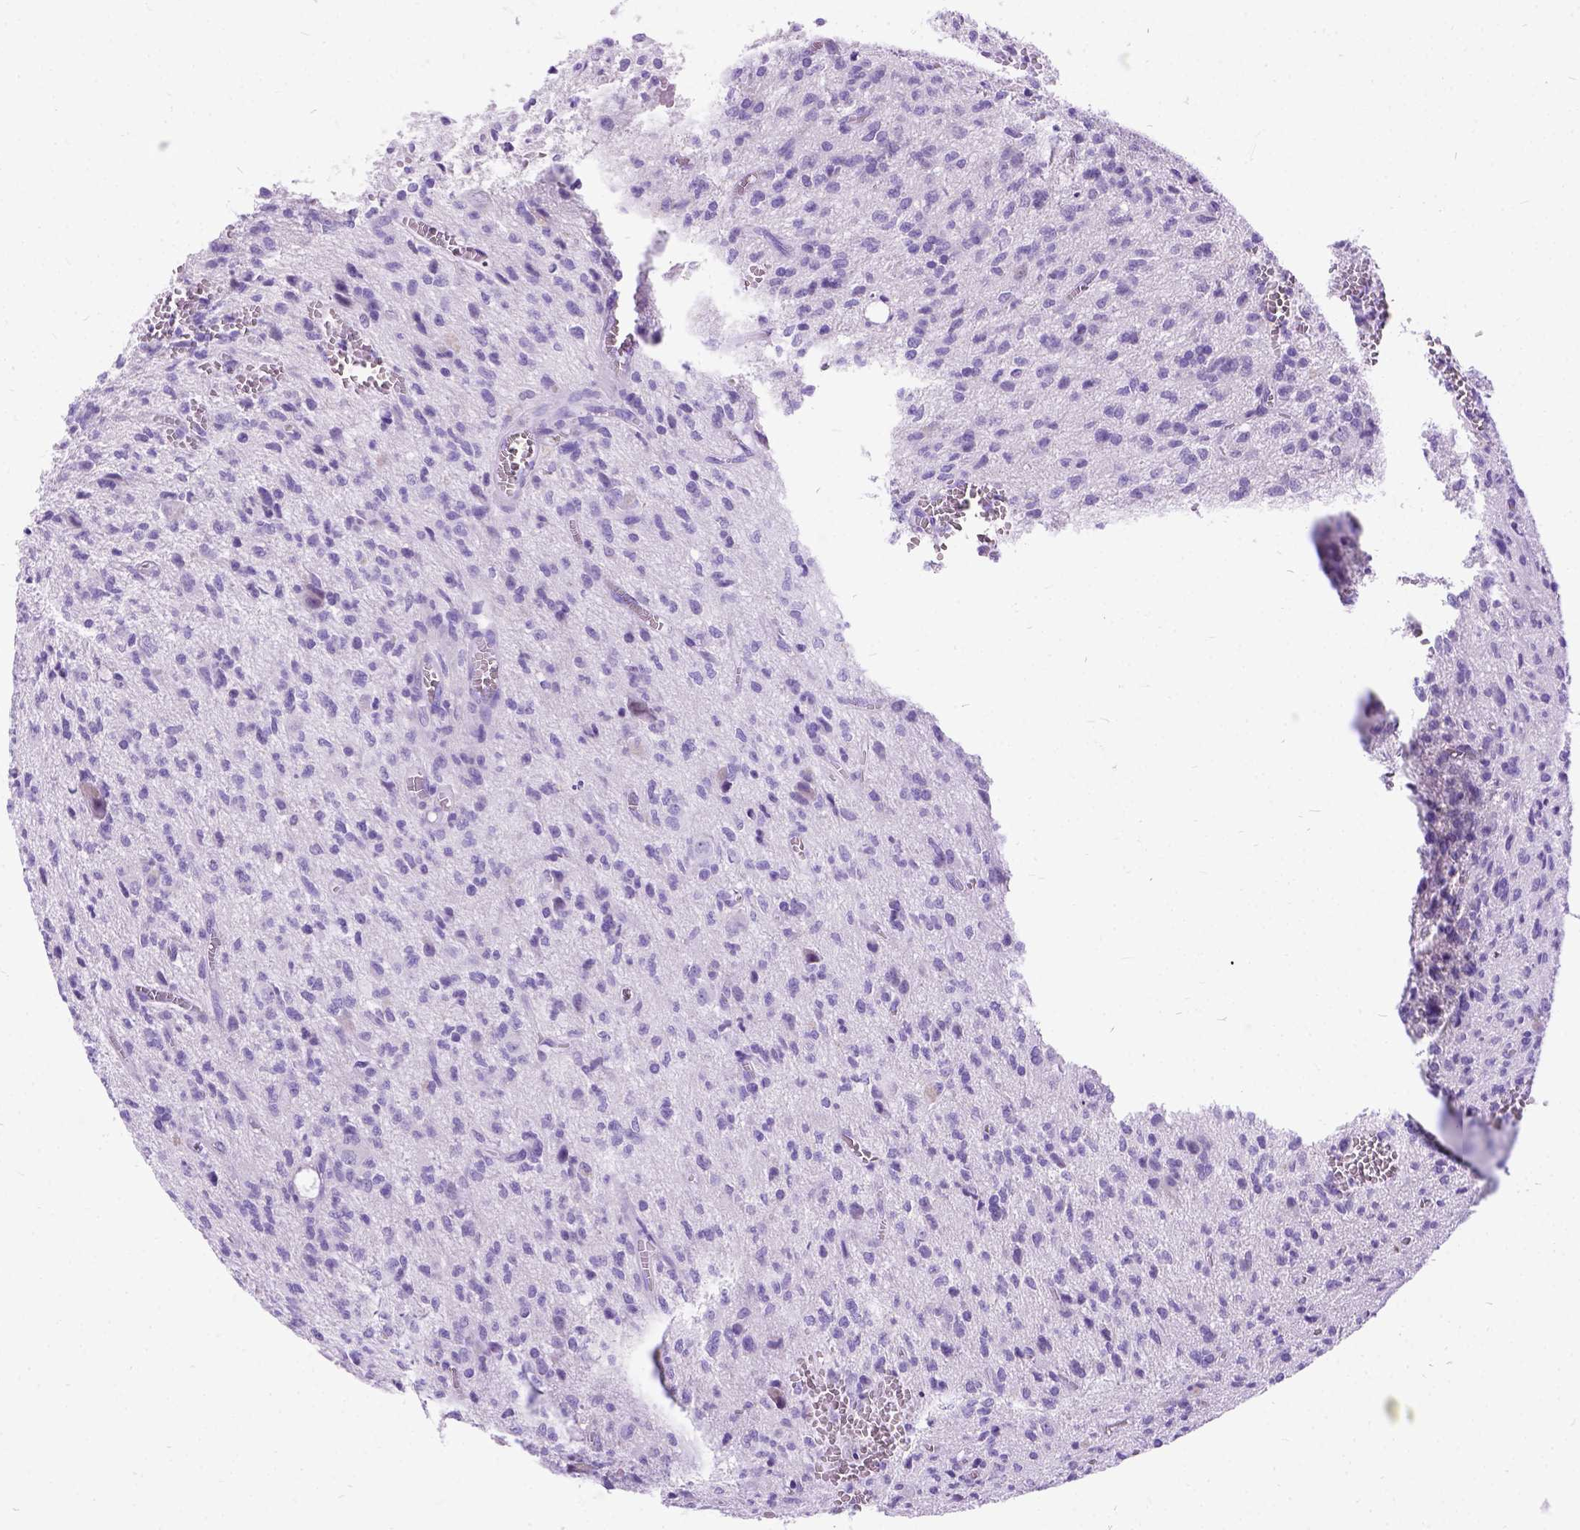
{"staining": {"intensity": "negative", "quantity": "none", "location": "none"}, "tissue": "glioma", "cell_type": "Tumor cells", "image_type": "cancer", "snomed": [{"axis": "morphology", "description": "Glioma, malignant, Low grade"}, {"axis": "topography", "description": "Brain"}], "caption": "An image of human glioma is negative for staining in tumor cells. (DAB IHC with hematoxylin counter stain).", "gene": "PRG2", "patient": {"sex": "male", "age": 64}}